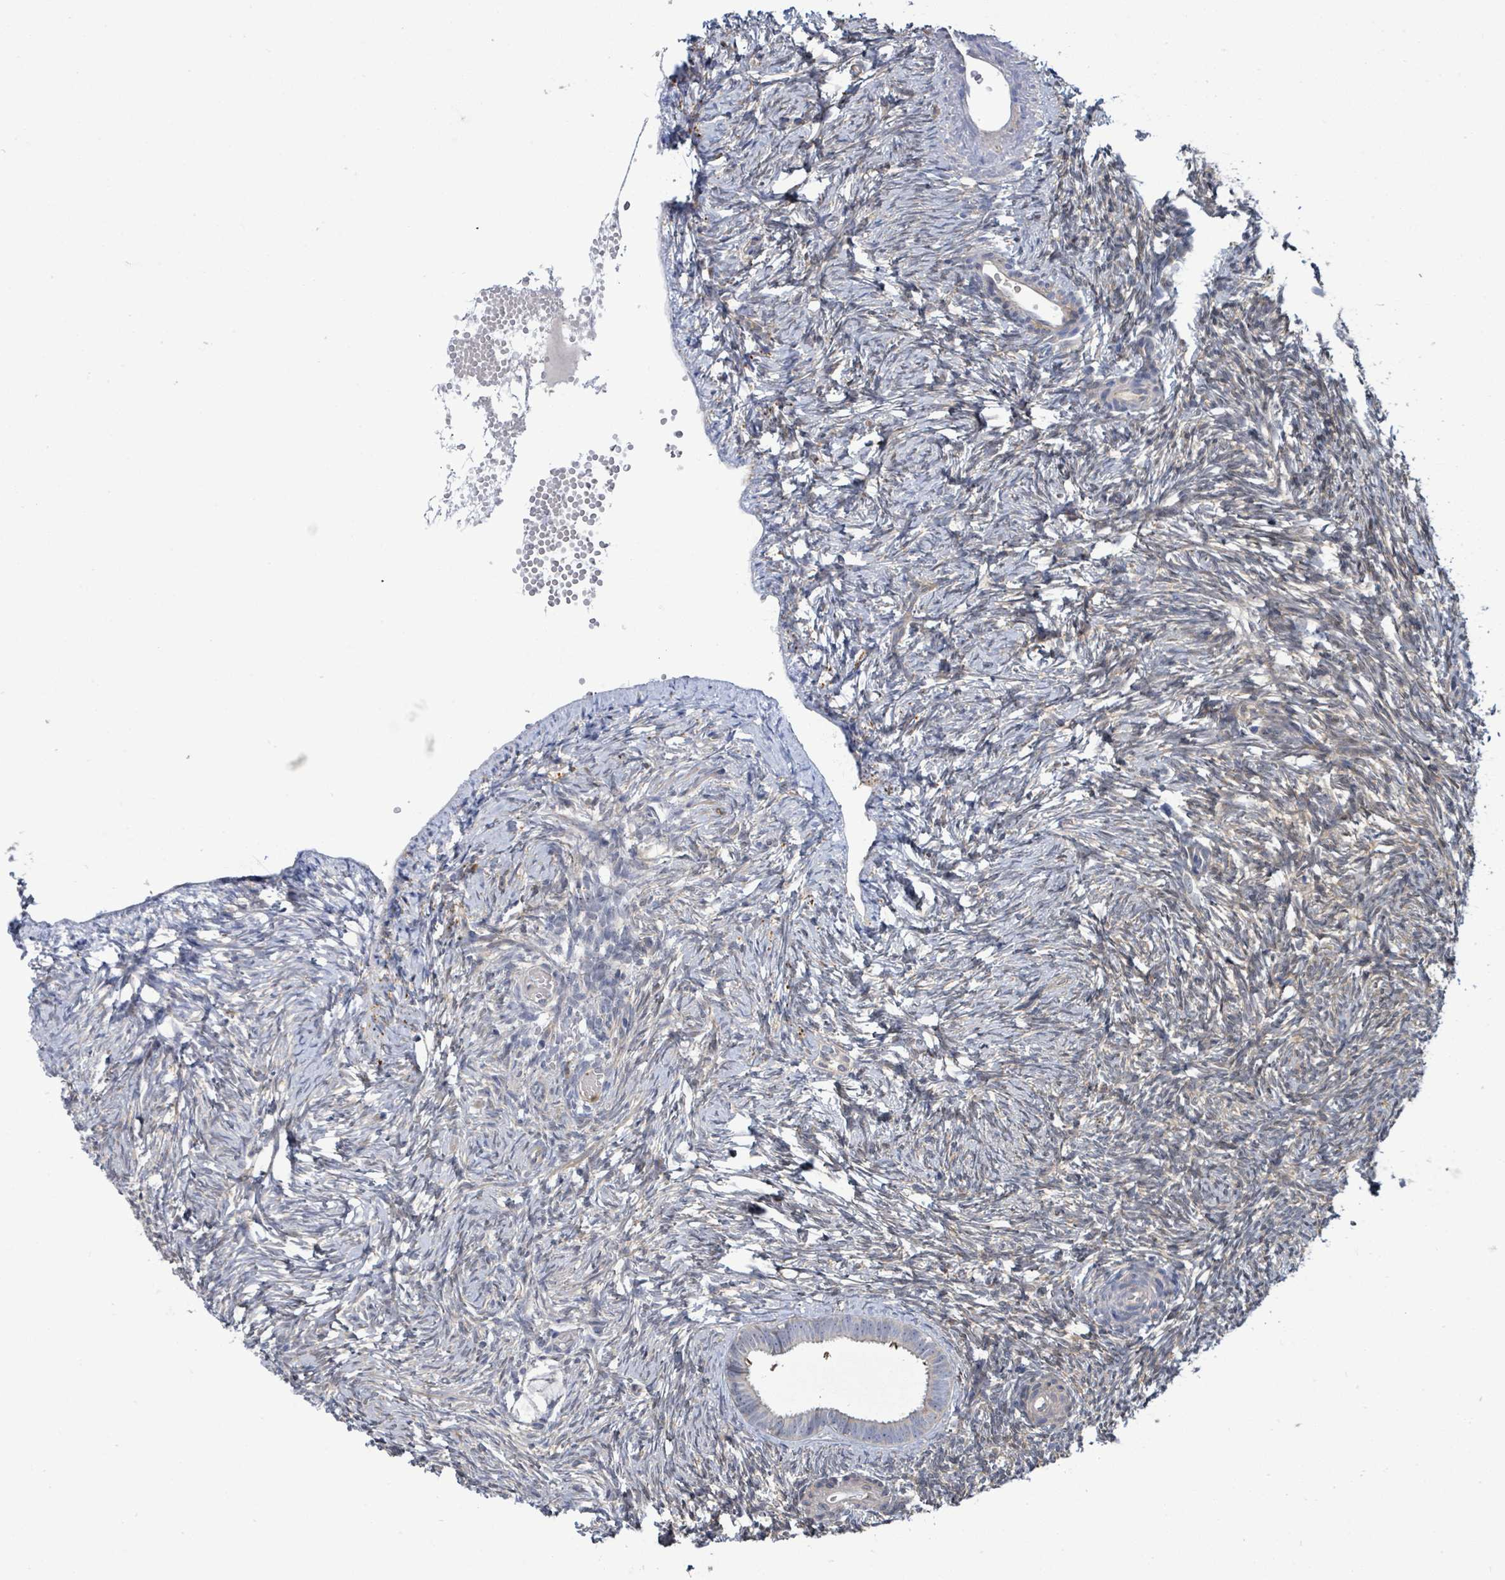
{"staining": {"intensity": "weak", "quantity": "25%-75%", "location": "cytoplasmic/membranous"}, "tissue": "ovary", "cell_type": "Follicle cells", "image_type": "normal", "snomed": [{"axis": "morphology", "description": "Normal tissue, NOS"}, {"axis": "topography", "description": "Ovary"}], "caption": "This is a micrograph of IHC staining of normal ovary, which shows weak staining in the cytoplasmic/membranous of follicle cells.", "gene": "PGAM1", "patient": {"sex": "female", "age": 51}}